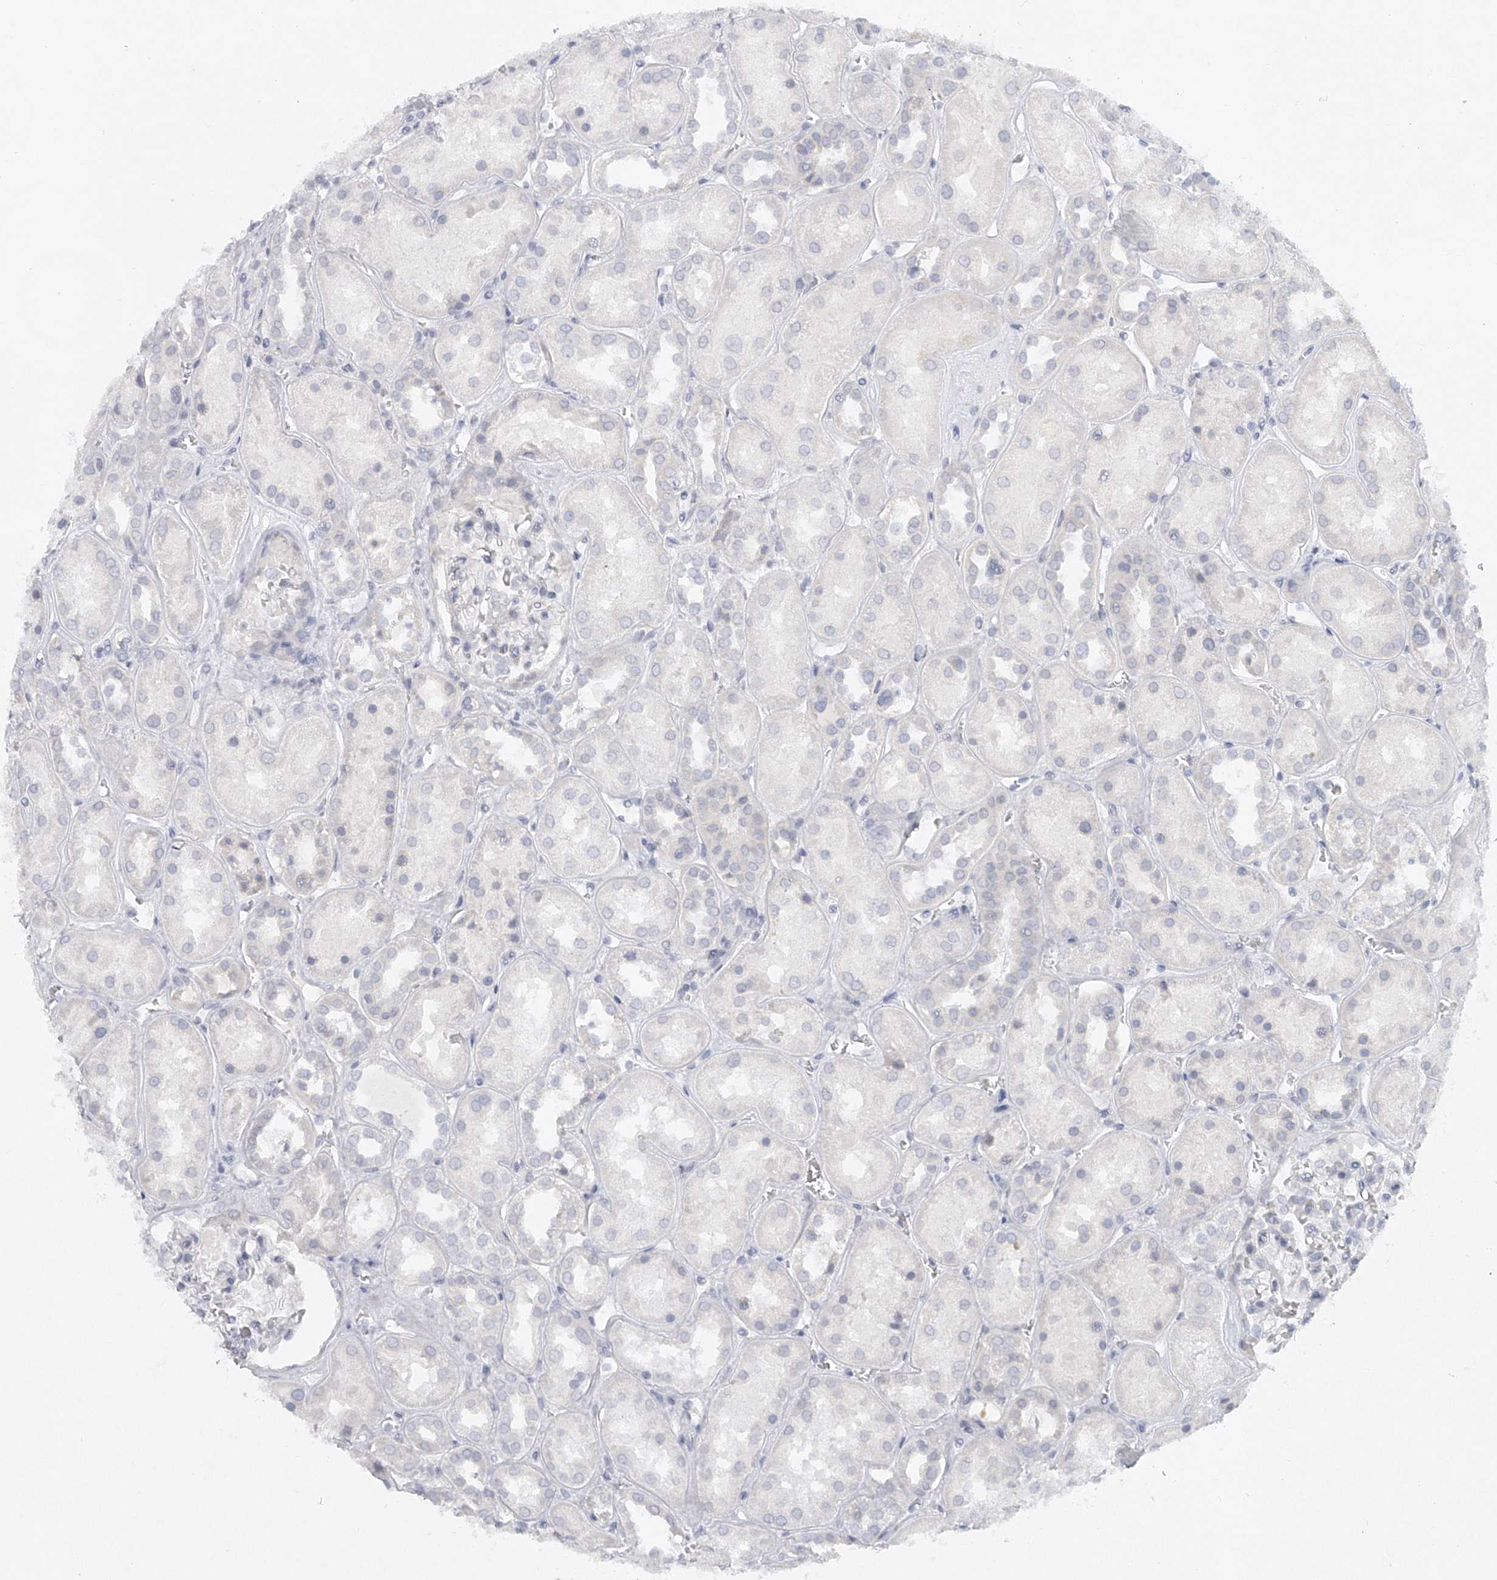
{"staining": {"intensity": "negative", "quantity": "none", "location": "none"}, "tissue": "kidney", "cell_type": "Cells in glomeruli", "image_type": "normal", "snomed": [{"axis": "morphology", "description": "Normal tissue, NOS"}, {"axis": "topography", "description": "Kidney"}], "caption": "Cells in glomeruli are negative for brown protein staining in benign kidney.", "gene": "FAT2", "patient": {"sex": "male", "age": 70}}